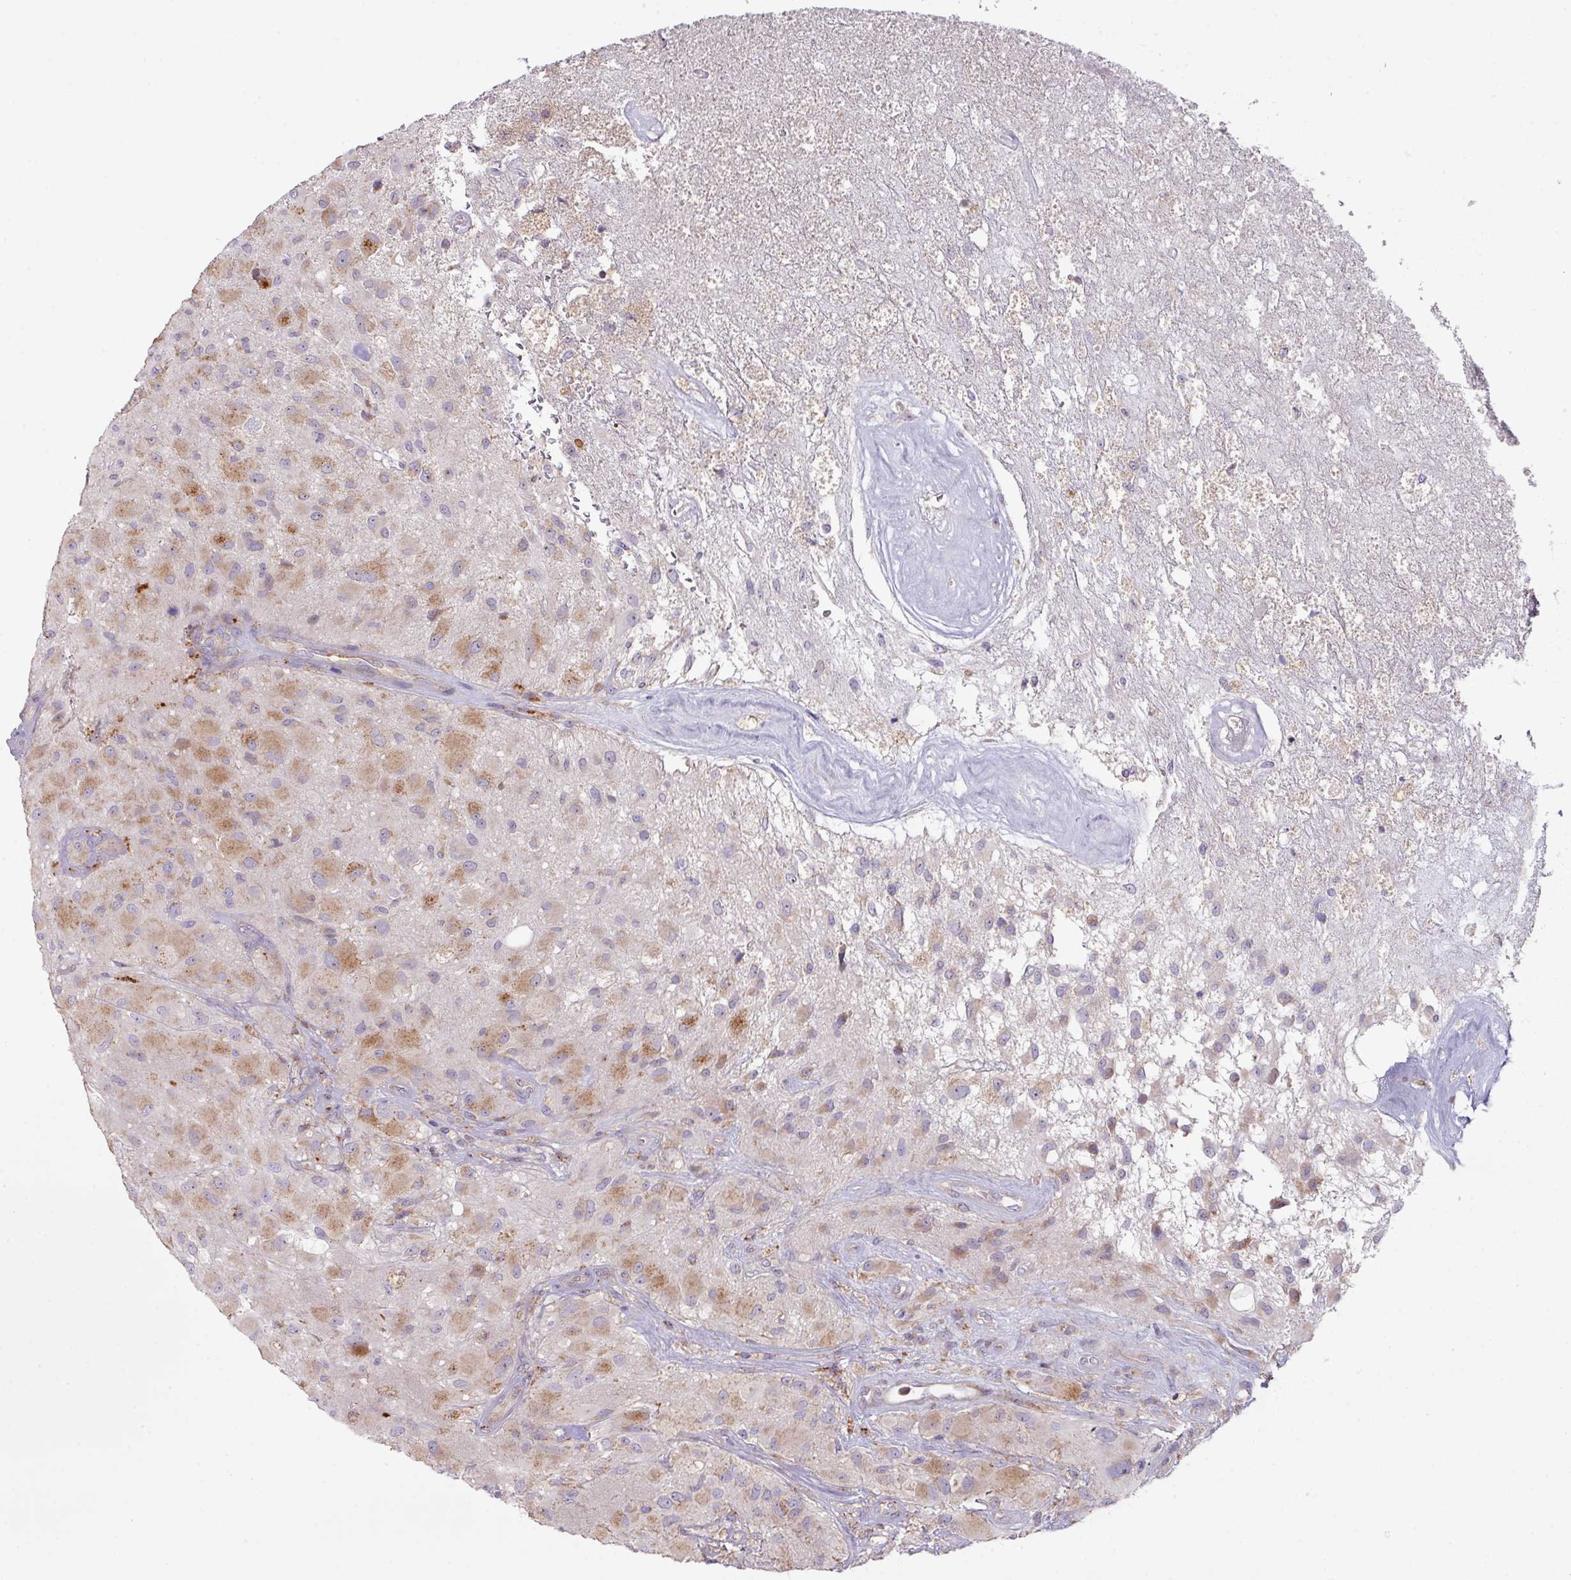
{"staining": {"intensity": "moderate", "quantity": "25%-75%", "location": "cytoplasmic/membranous"}, "tissue": "glioma", "cell_type": "Tumor cells", "image_type": "cancer", "snomed": [{"axis": "morphology", "description": "Glioma, malignant, High grade"}, {"axis": "topography", "description": "Brain"}], "caption": "This is an image of immunohistochemistry (IHC) staining of high-grade glioma (malignant), which shows moderate positivity in the cytoplasmic/membranous of tumor cells.", "gene": "ZNF394", "patient": {"sex": "female", "age": 67}}